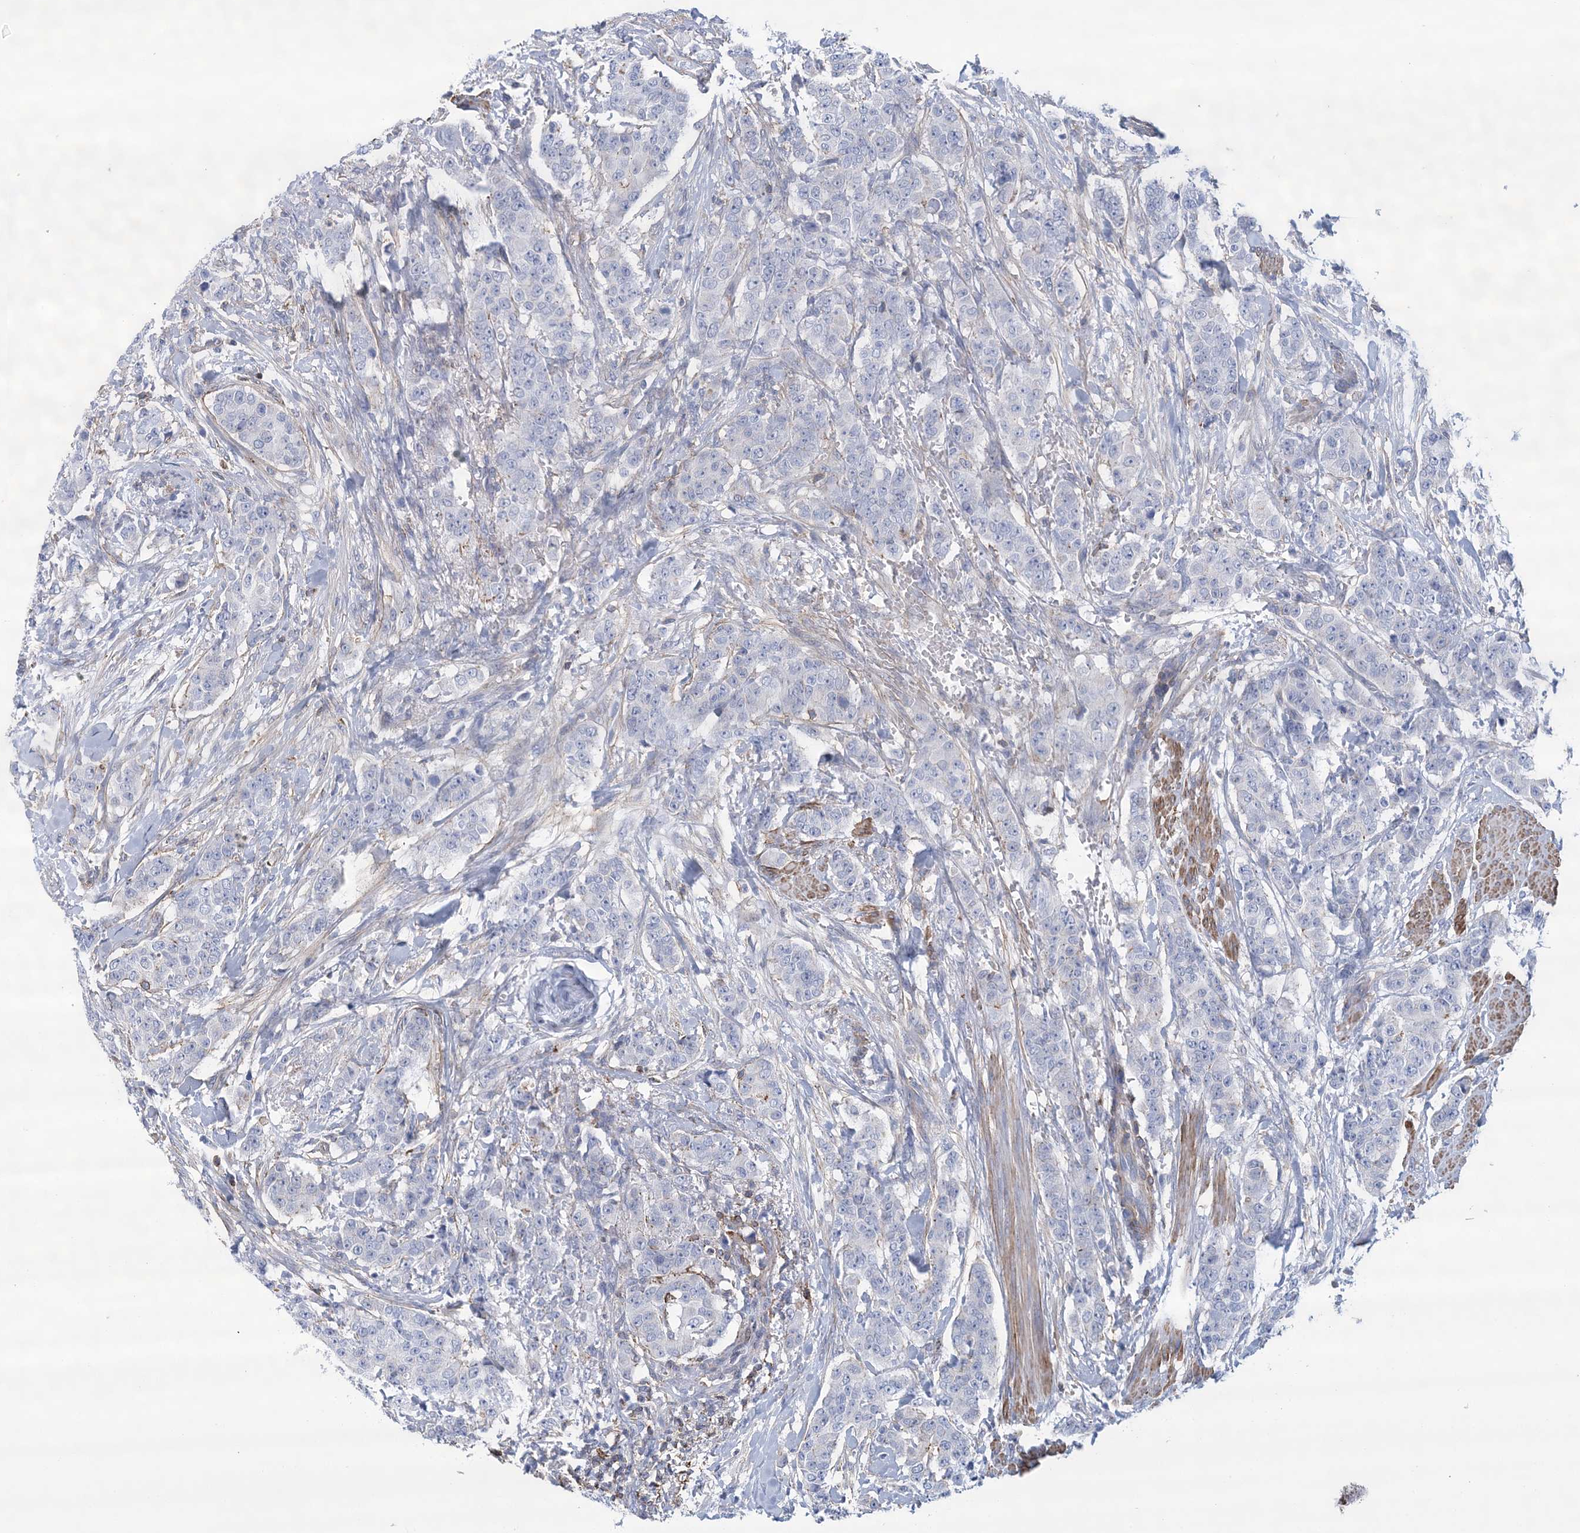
{"staining": {"intensity": "negative", "quantity": "none", "location": "none"}, "tissue": "breast cancer", "cell_type": "Tumor cells", "image_type": "cancer", "snomed": [{"axis": "morphology", "description": "Duct carcinoma"}, {"axis": "topography", "description": "Breast"}], "caption": "This is a image of immunohistochemistry staining of breast invasive ductal carcinoma, which shows no staining in tumor cells. Nuclei are stained in blue.", "gene": "C11orf21", "patient": {"sex": "female", "age": 40}}